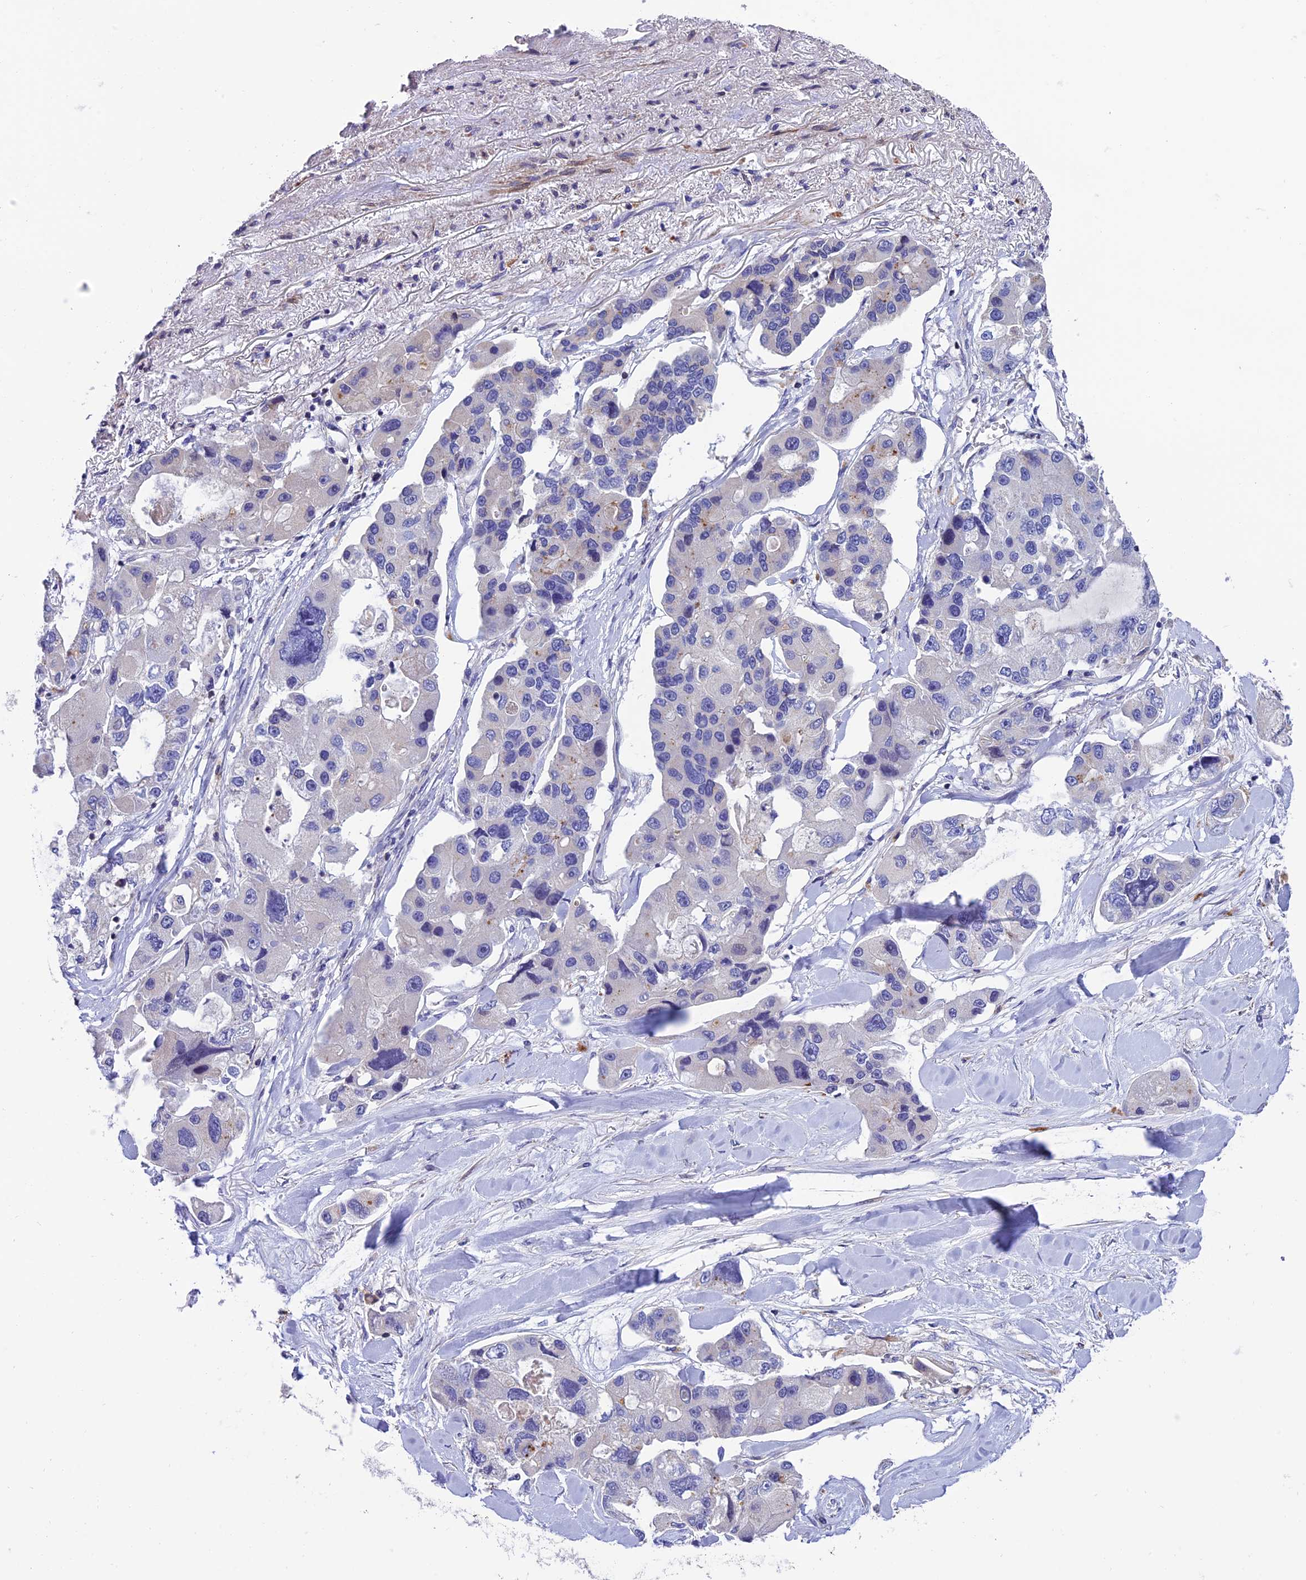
{"staining": {"intensity": "negative", "quantity": "none", "location": "none"}, "tissue": "lung cancer", "cell_type": "Tumor cells", "image_type": "cancer", "snomed": [{"axis": "morphology", "description": "Adenocarcinoma, NOS"}, {"axis": "topography", "description": "Lung"}], "caption": "IHC photomicrograph of lung cancer (adenocarcinoma) stained for a protein (brown), which reveals no staining in tumor cells. (DAB immunohistochemistry, high magnification).", "gene": "FAM178B", "patient": {"sex": "female", "age": 54}}